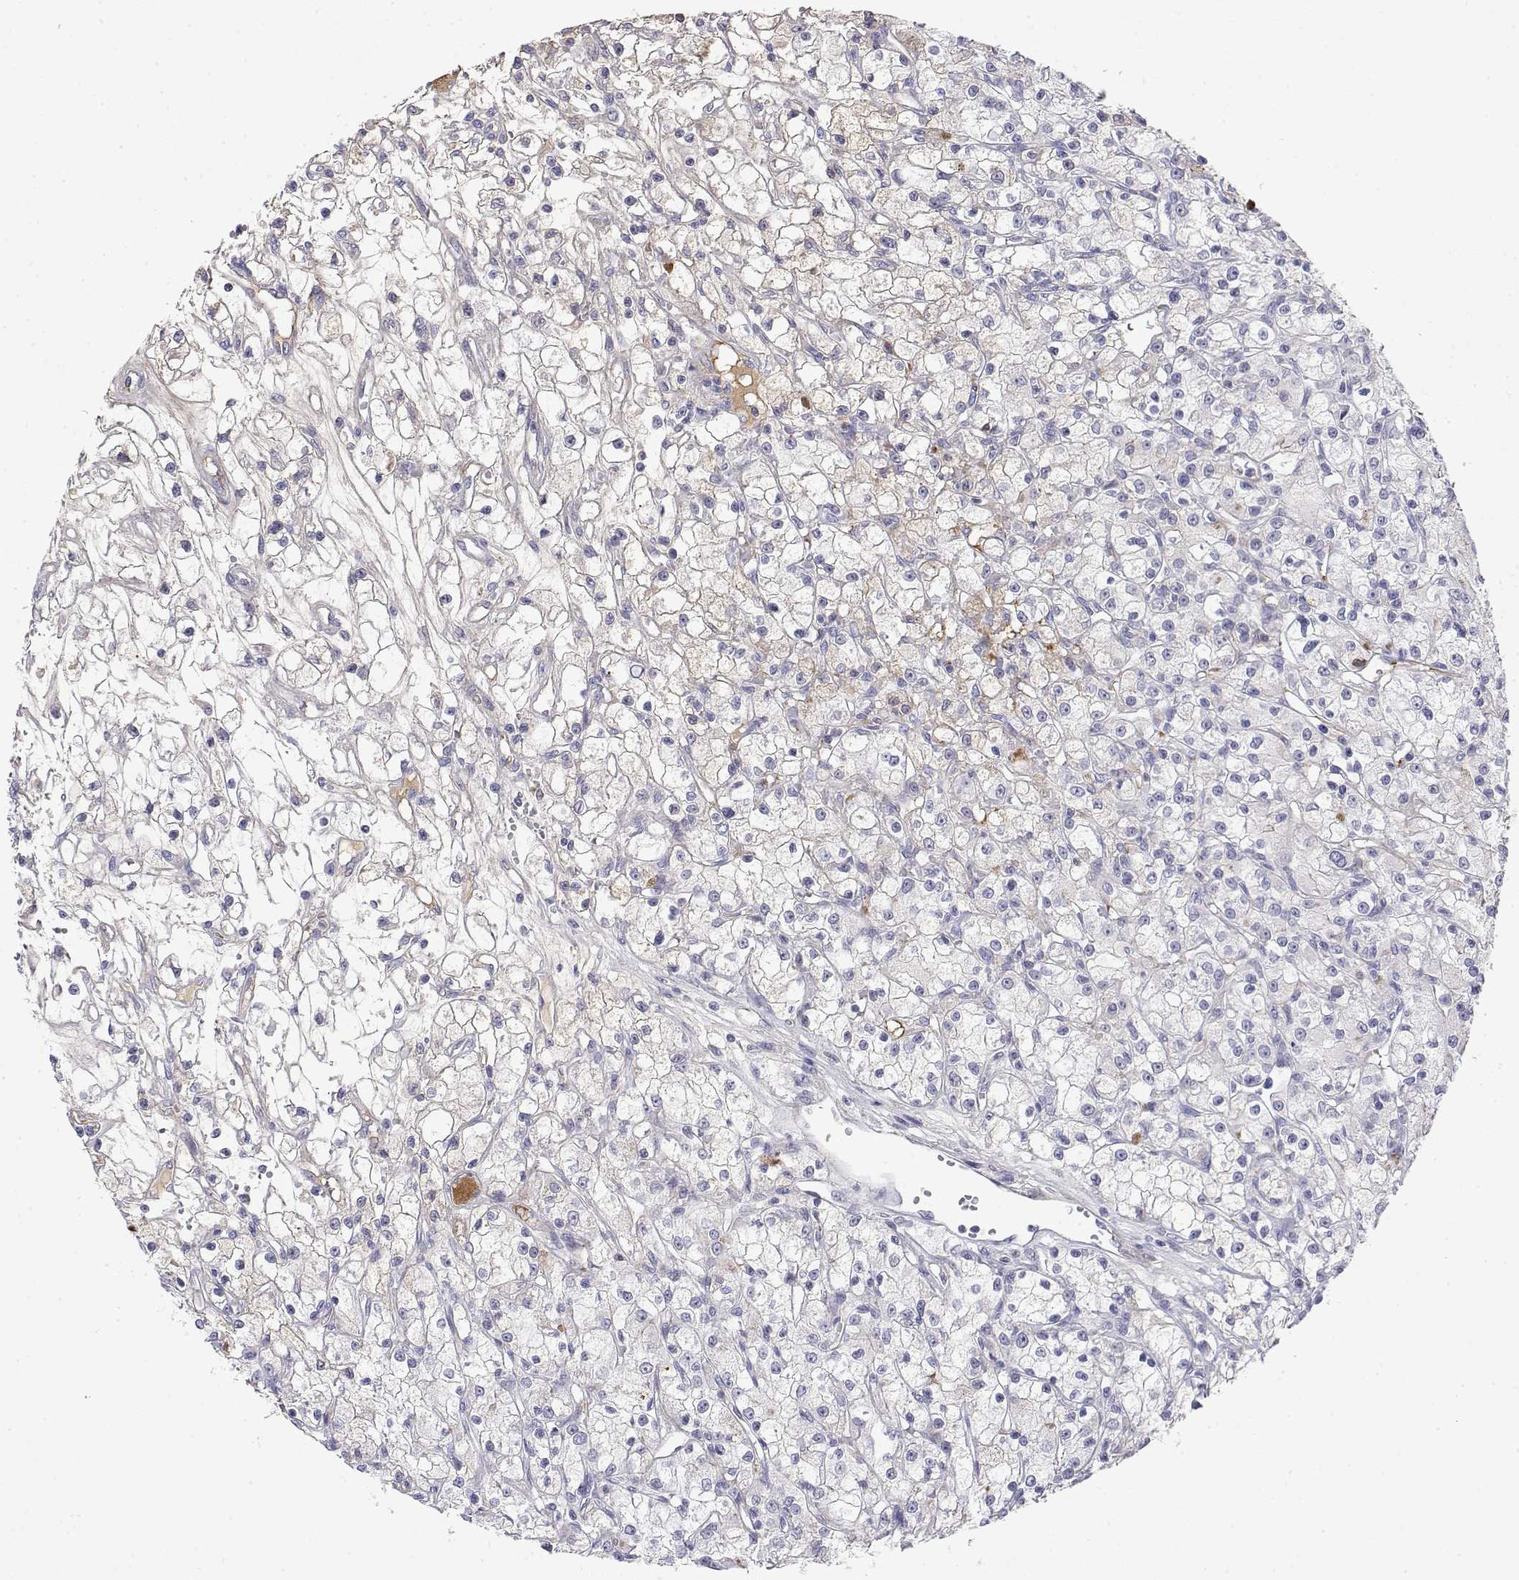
{"staining": {"intensity": "negative", "quantity": "none", "location": "none"}, "tissue": "renal cancer", "cell_type": "Tumor cells", "image_type": "cancer", "snomed": [{"axis": "morphology", "description": "Adenocarcinoma, NOS"}, {"axis": "topography", "description": "Kidney"}], "caption": "DAB (3,3'-diaminobenzidine) immunohistochemical staining of human adenocarcinoma (renal) exhibits no significant expression in tumor cells.", "gene": "GGACT", "patient": {"sex": "female", "age": 59}}